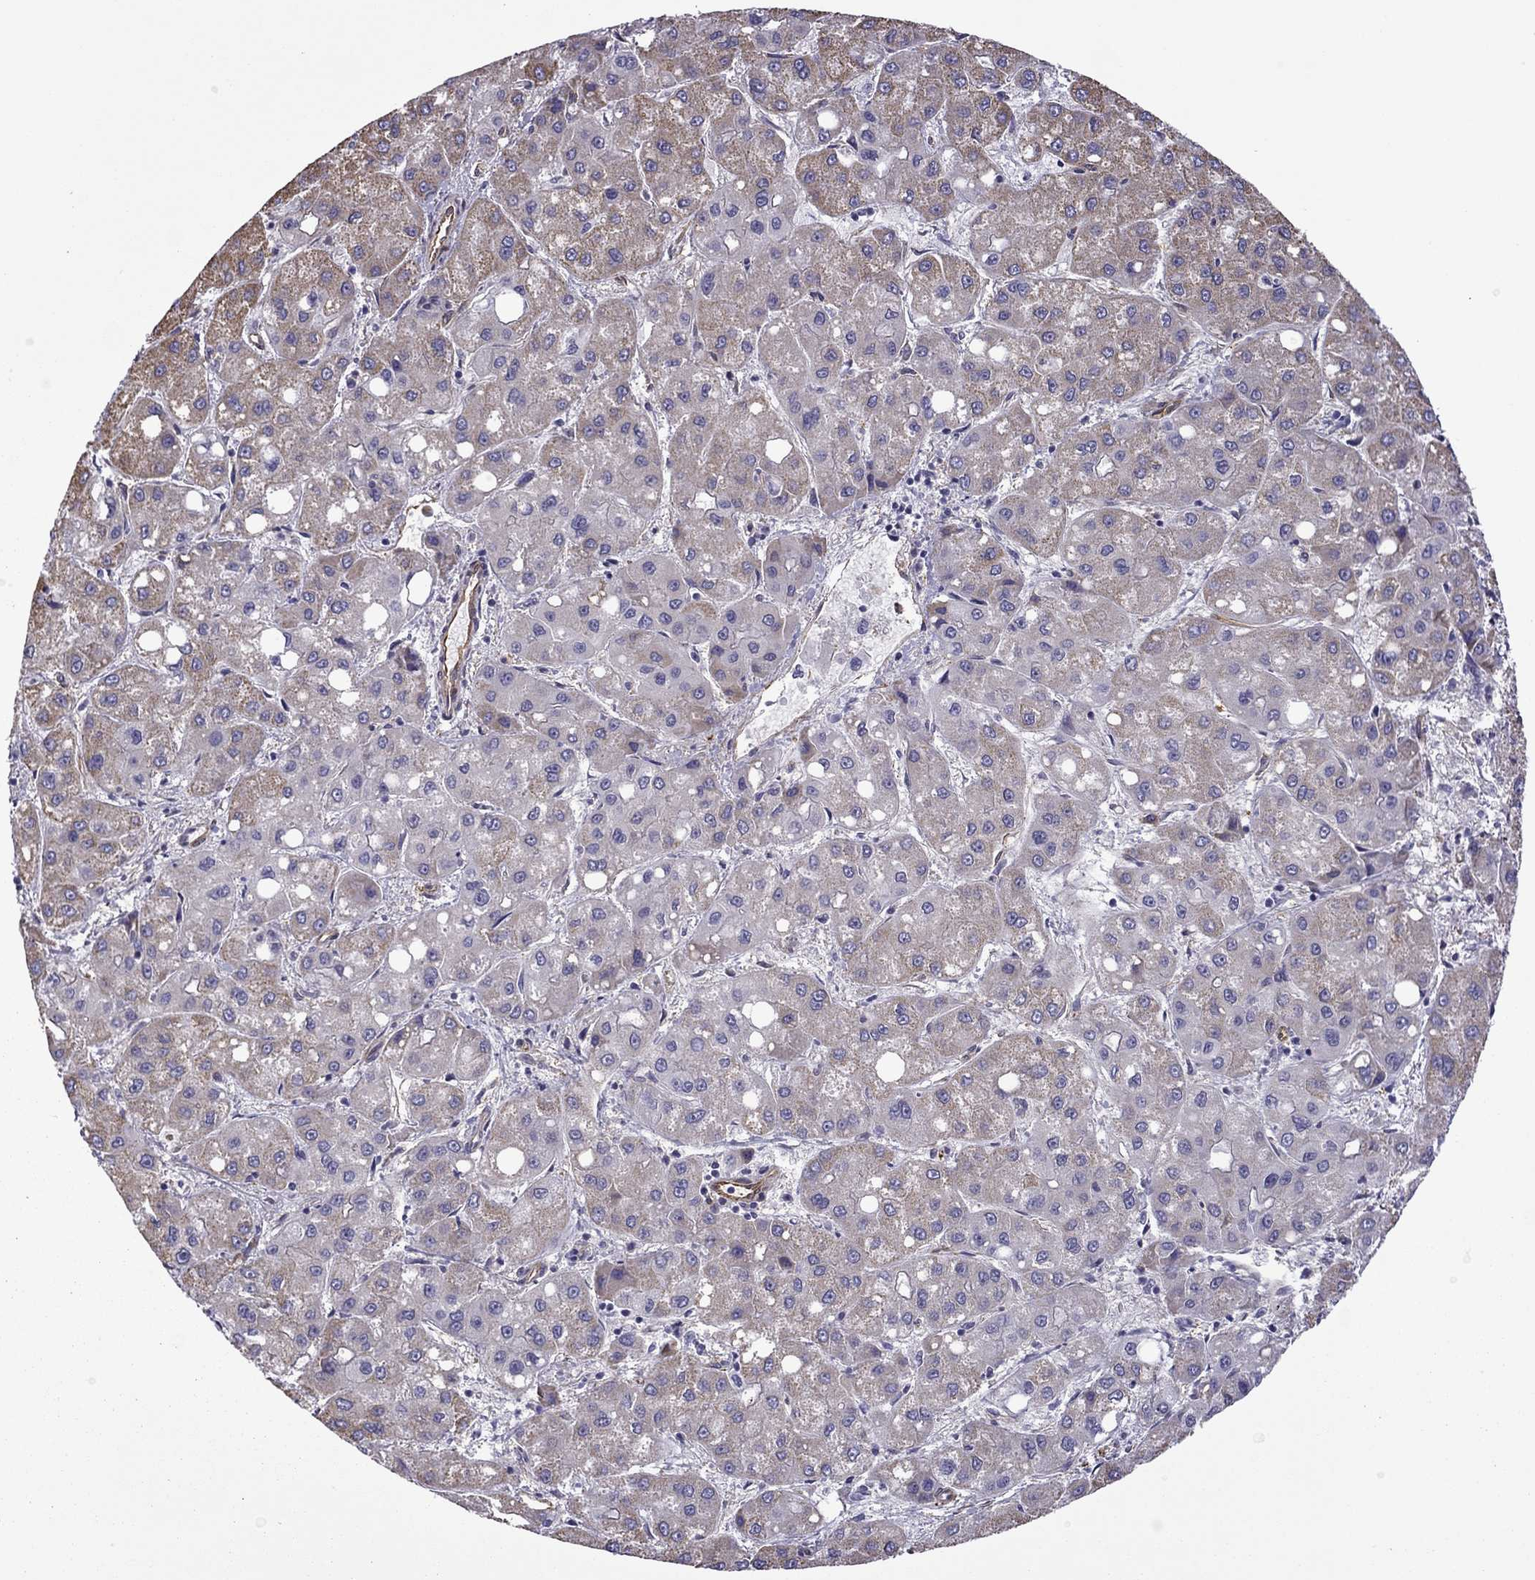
{"staining": {"intensity": "moderate", "quantity": "25%-75%", "location": "cytoplasmic/membranous"}, "tissue": "liver cancer", "cell_type": "Tumor cells", "image_type": "cancer", "snomed": [{"axis": "morphology", "description": "Carcinoma, Hepatocellular, NOS"}, {"axis": "topography", "description": "Liver"}], "caption": "Immunohistochemical staining of human liver hepatocellular carcinoma demonstrates medium levels of moderate cytoplasmic/membranous protein positivity in approximately 25%-75% of tumor cells.", "gene": "MAP4", "patient": {"sex": "male", "age": 73}}